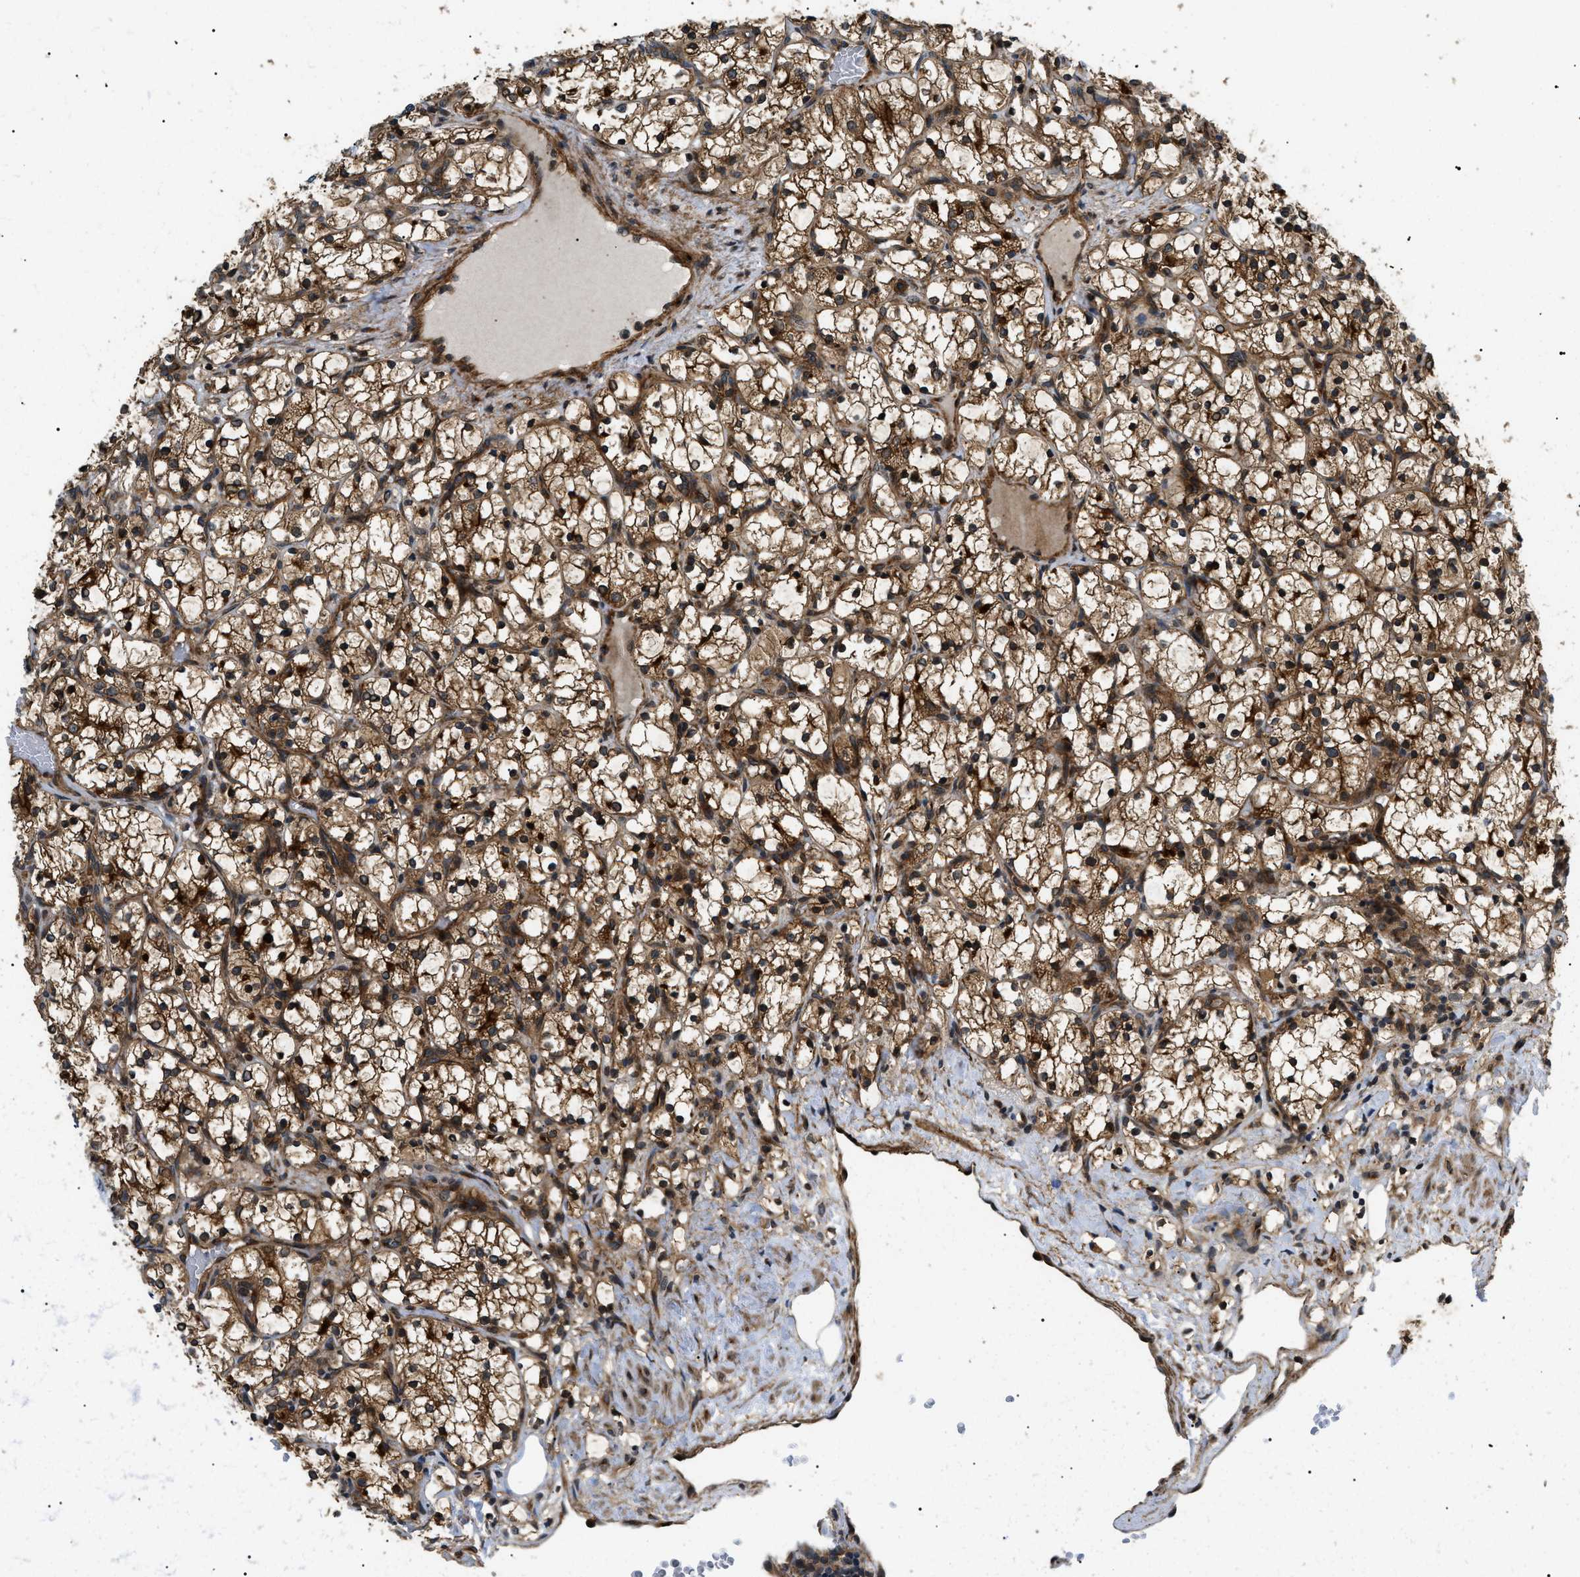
{"staining": {"intensity": "moderate", "quantity": ">75%", "location": "cytoplasmic/membranous"}, "tissue": "renal cancer", "cell_type": "Tumor cells", "image_type": "cancer", "snomed": [{"axis": "morphology", "description": "Adenocarcinoma, NOS"}, {"axis": "topography", "description": "Kidney"}], "caption": "Immunohistochemical staining of human adenocarcinoma (renal) displays medium levels of moderate cytoplasmic/membranous positivity in approximately >75% of tumor cells.", "gene": "ATP6AP1", "patient": {"sex": "female", "age": 69}}